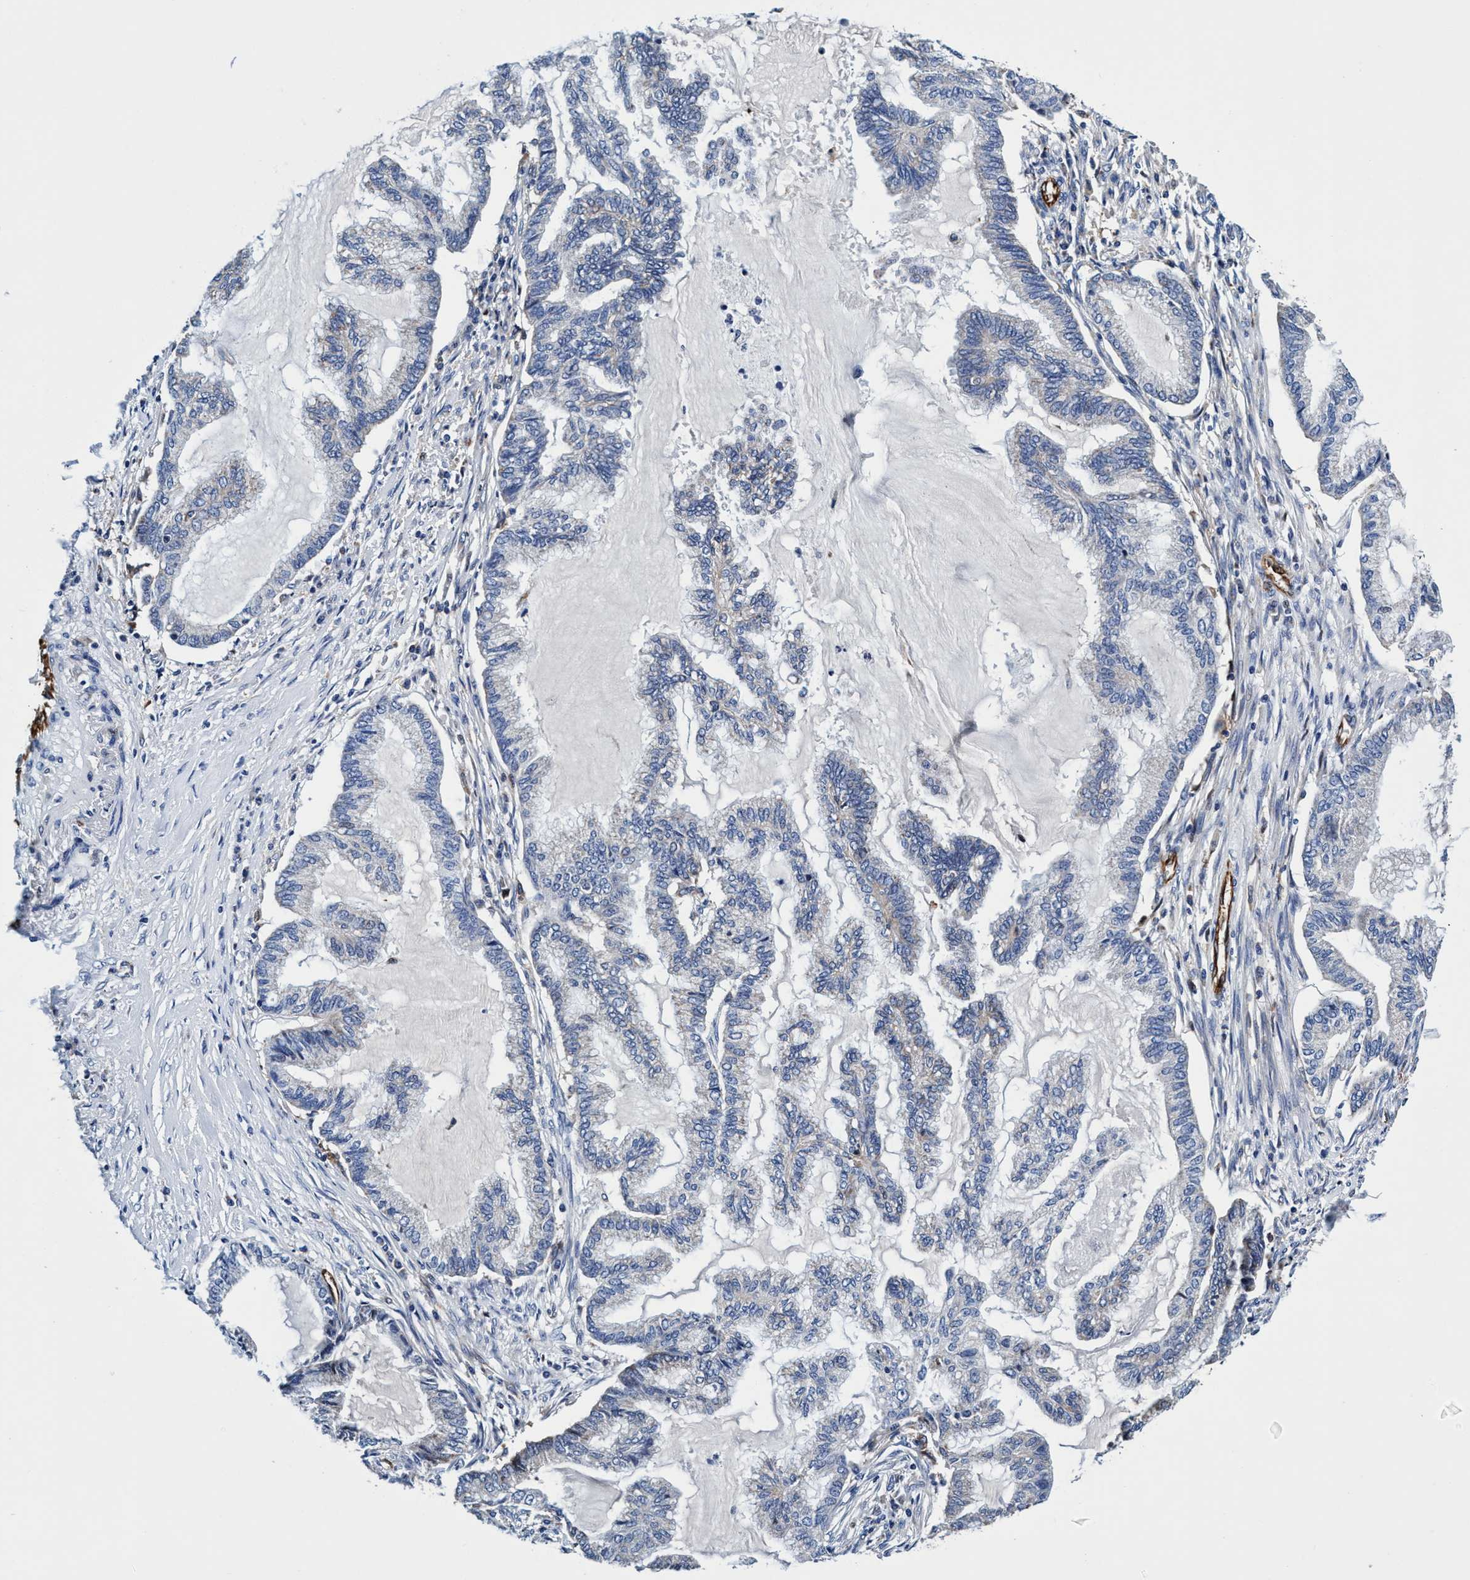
{"staining": {"intensity": "weak", "quantity": "<25%", "location": "cytoplasmic/membranous"}, "tissue": "endometrial cancer", "cell_type": "Tumor cells", "image_type": "cancer", "snomed": [{"axis": "morphology", "description": "Adenocarcinoma, NOS"}, {"axis": "topography", "description": "Endometrium"}], "caption": "Adenocarcinoma (endometrial) was stained to show a protein in brown. There is no significant staining in tumor cells.", "gene": "UBALD2", "patient": {"sex": "female", "age": 86}}